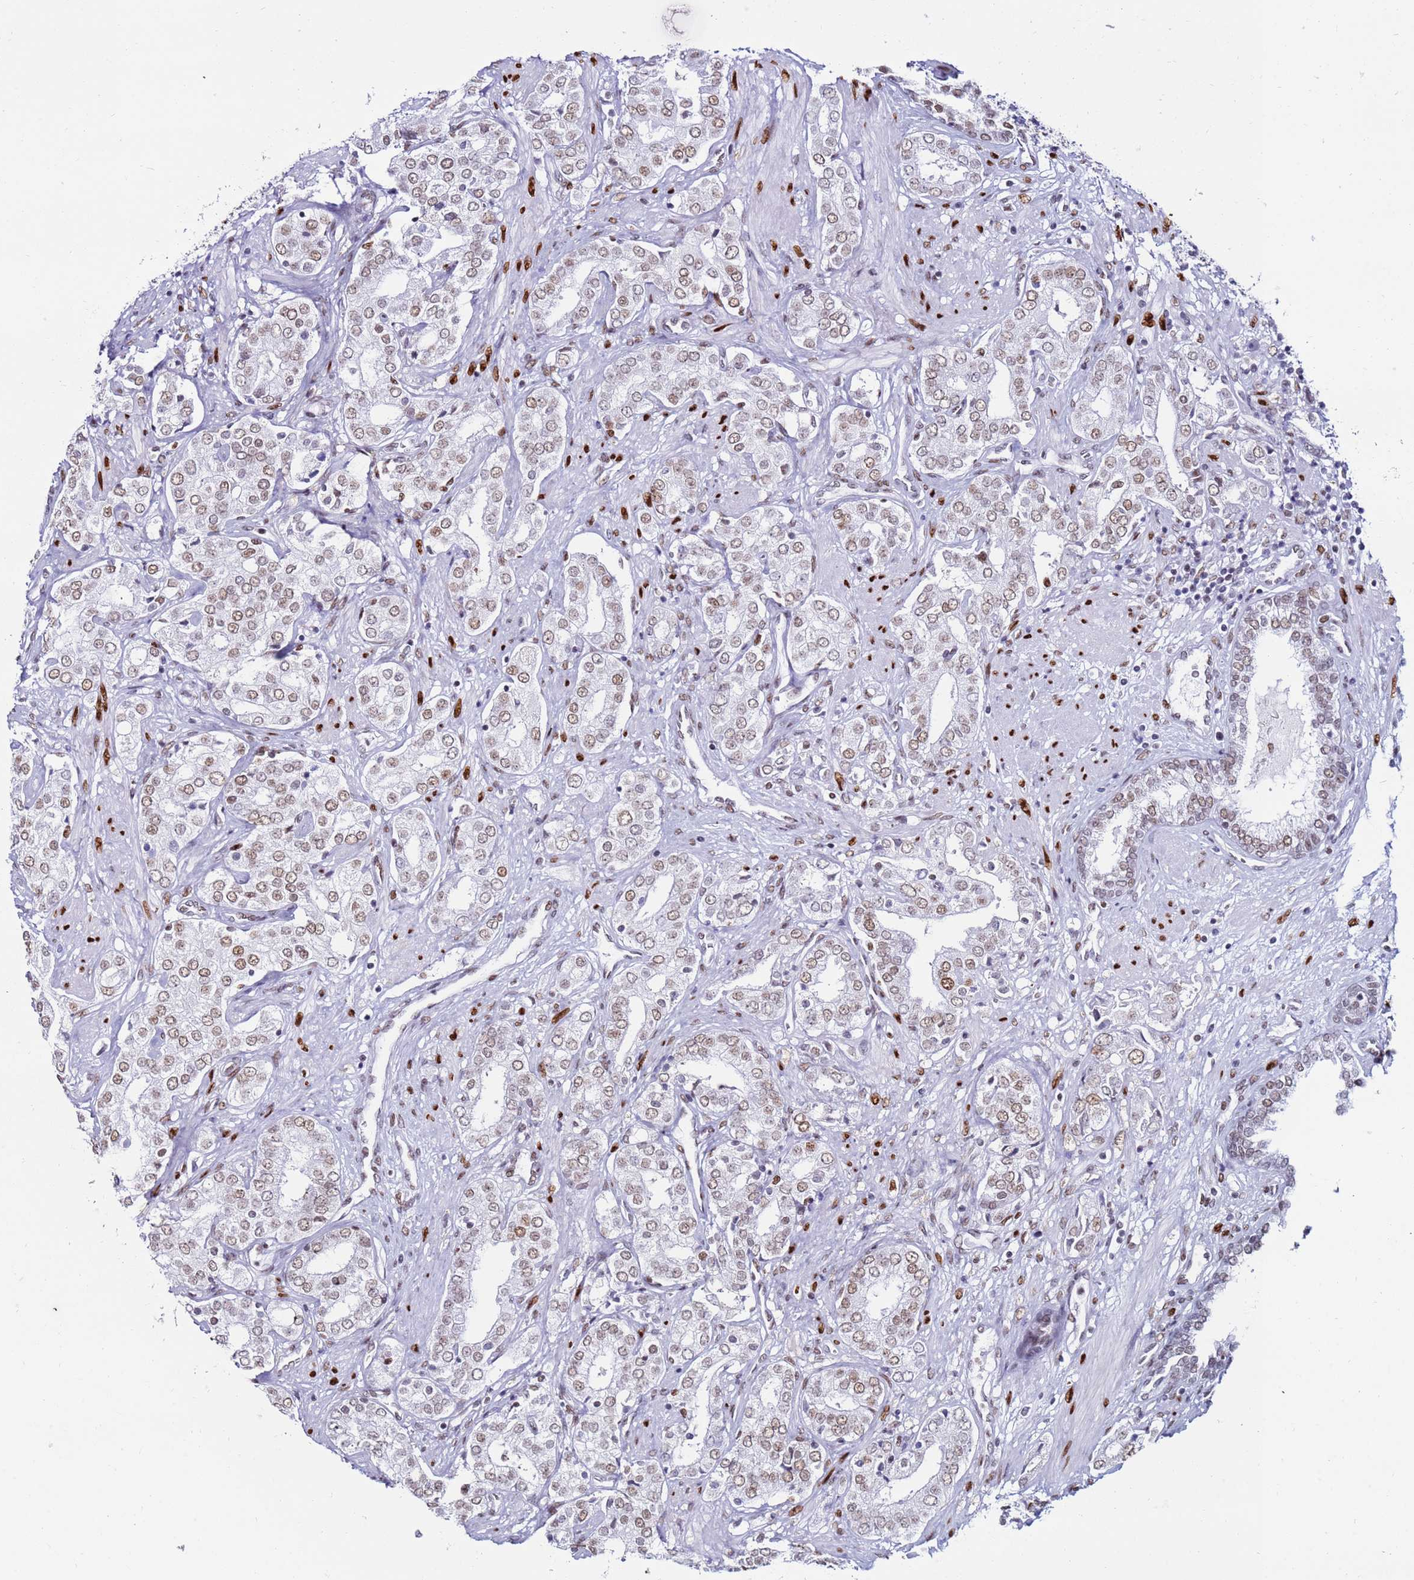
{"staining": {"intensity": "moderate", "quantity": "25%-75%", "location": "nuclear"}, "tissue": "prostate cancer", "cell_type": "Tumor cells", "image_type": "cancer", "snomed": [{"axis": "morphology", "description": "Adenocarcinoma, High grade"}, {"axis": "topography", "description": "Prostate"}], "caption": "Protein staining of prostate cancer (high-grade adenocarcinoma) tissue reveals moderate nuclear expression in about 25%-75% of tumor cells. (Brightfield microscopy of DAB IHC at high magnification).", "gene": "KPNA4", "patient": {"sex": "male", "age": 71}}